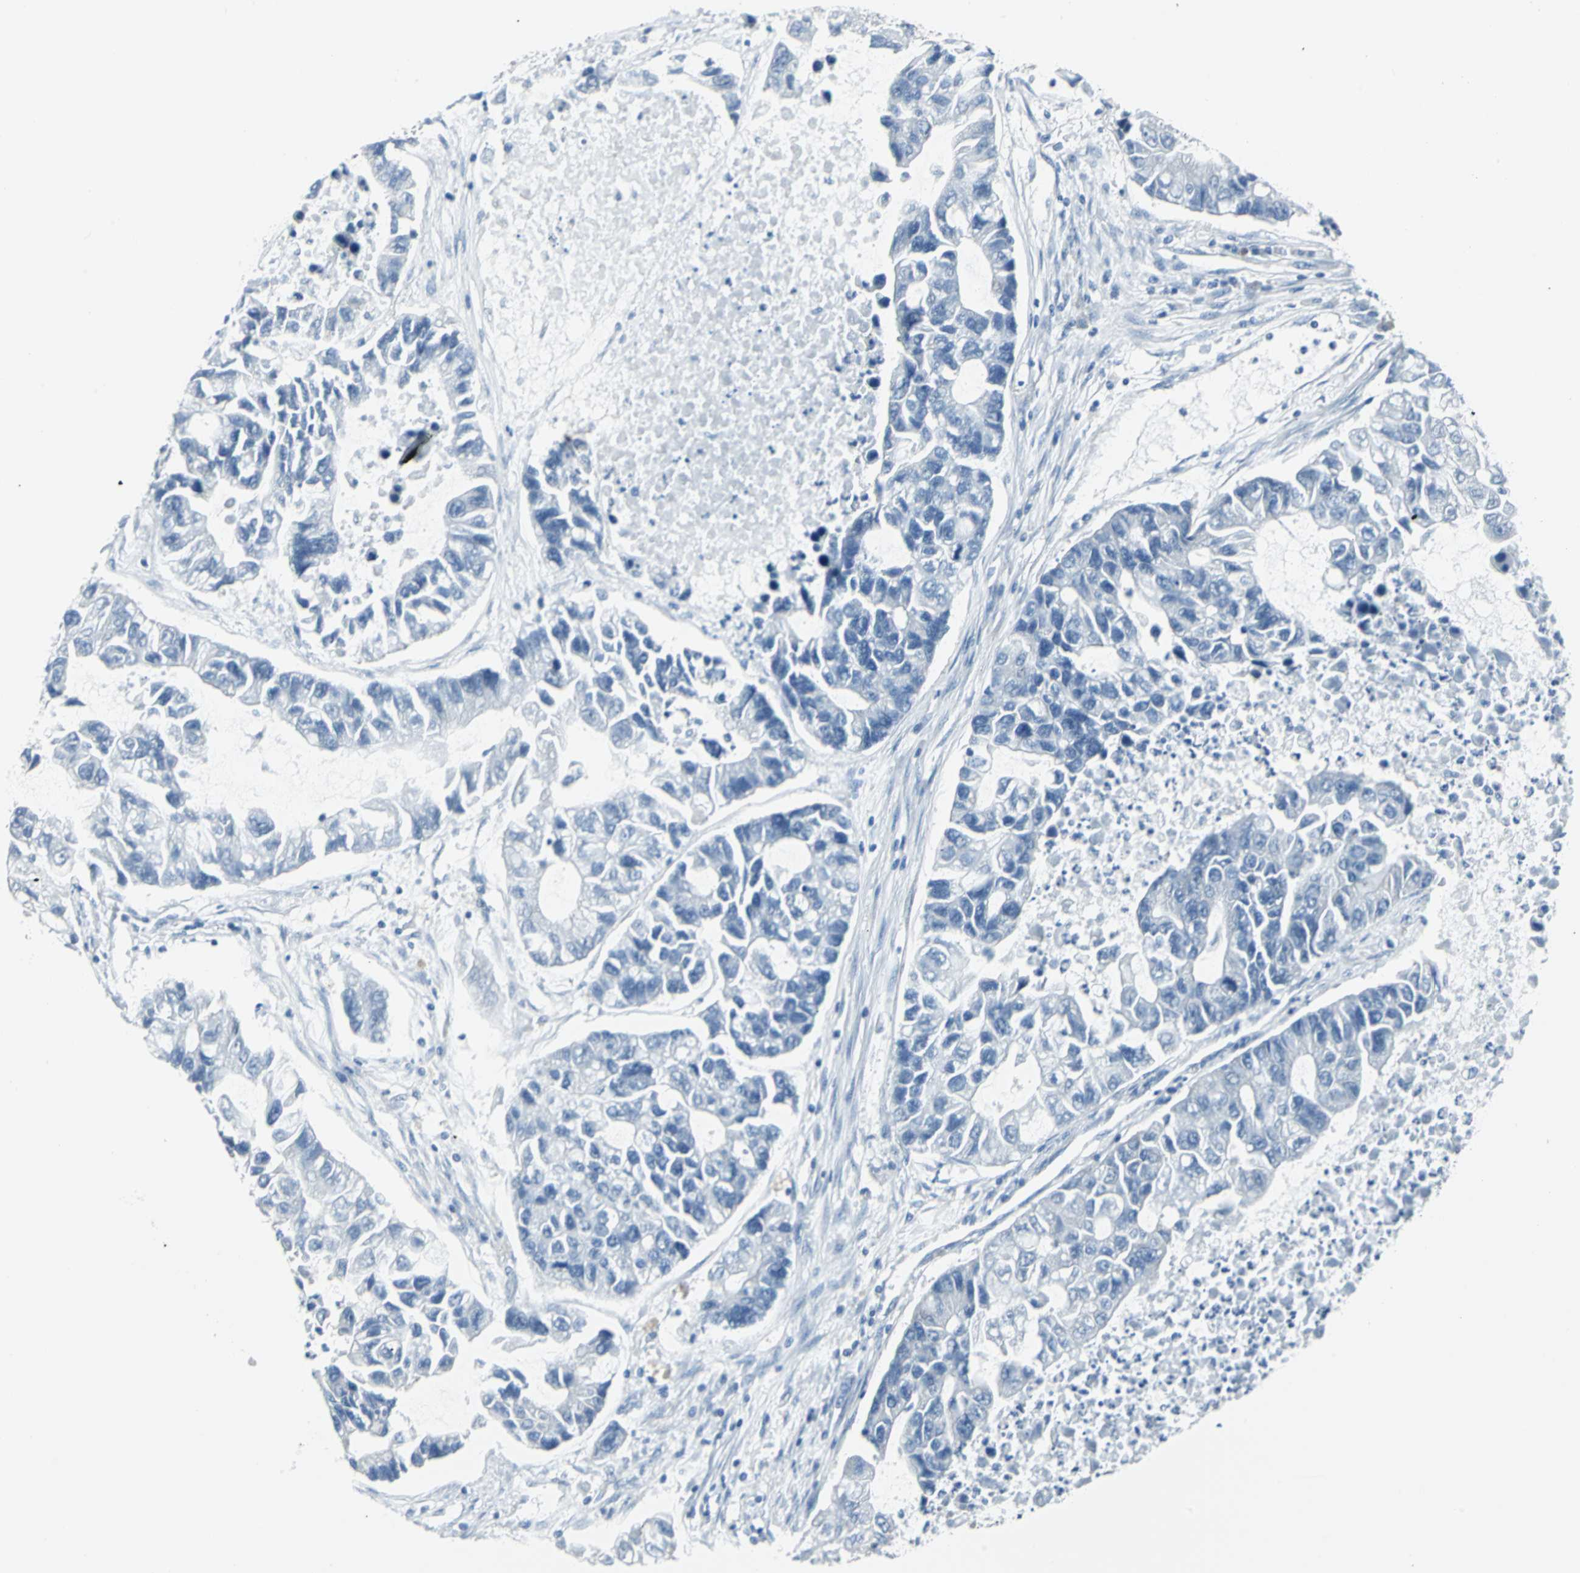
{"staining": {"intensity": "negative", "quantity": "none", "location": "none"}, "tissue": "lung cancer", "cell_type": "Tumor cells", "image_type": "cancer", "snomed": [{"axis": "morphology", "description": "Adenocarcinoma, NOS"}, {"axis": "topography", "description": "Lung"}], "caption": "DAB immunohistochemical staining of human lung adenocarcinoma shows no significant positivity in tumor cells.", "gene": "DNAI2", "patient": {"sex": "female", "age": 51}}